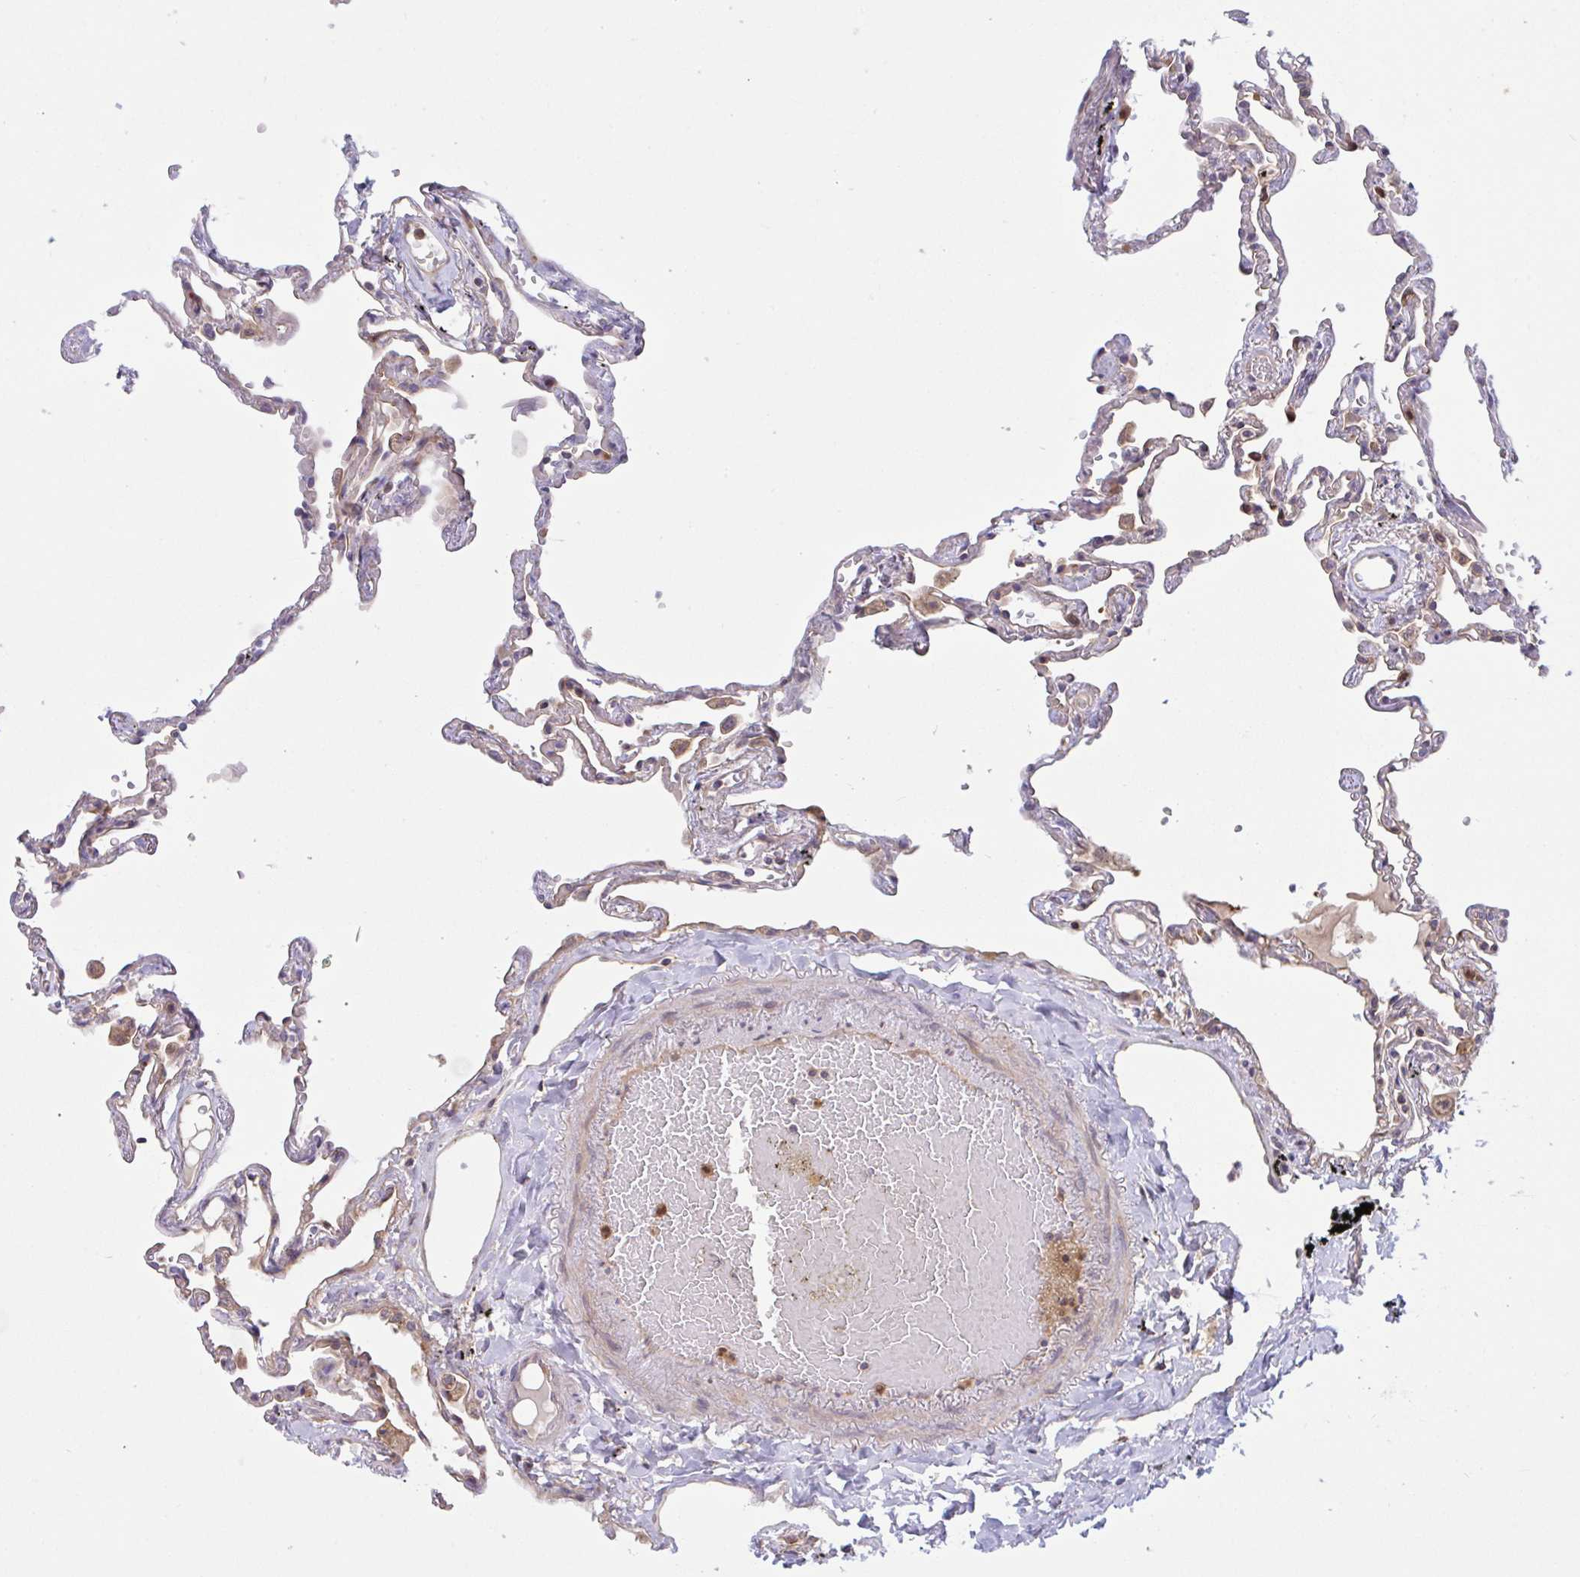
{"staining": {"intensity": "moderate", "quantity": "25%-75%", "location": "cytoplasmic/membranous"}, "tissue": "lung", "cell_type": "Alveolar cells", "image_type": "normal", "snomed": [{"axis": "morphology", "description": "Normal tissue, NOS"}, {"axis": "topography", "description": "Lung"}], "caption": "Immunohistochemistry histopathology image of benign lung stained for a protein (brown), which shows medium levels of moderate cytoplasmic/membranous positivity in approximately 25%-75% of alveolar cells.", "gene": "LMNTD2", "patient": {"sex": "female", "age": 67}}